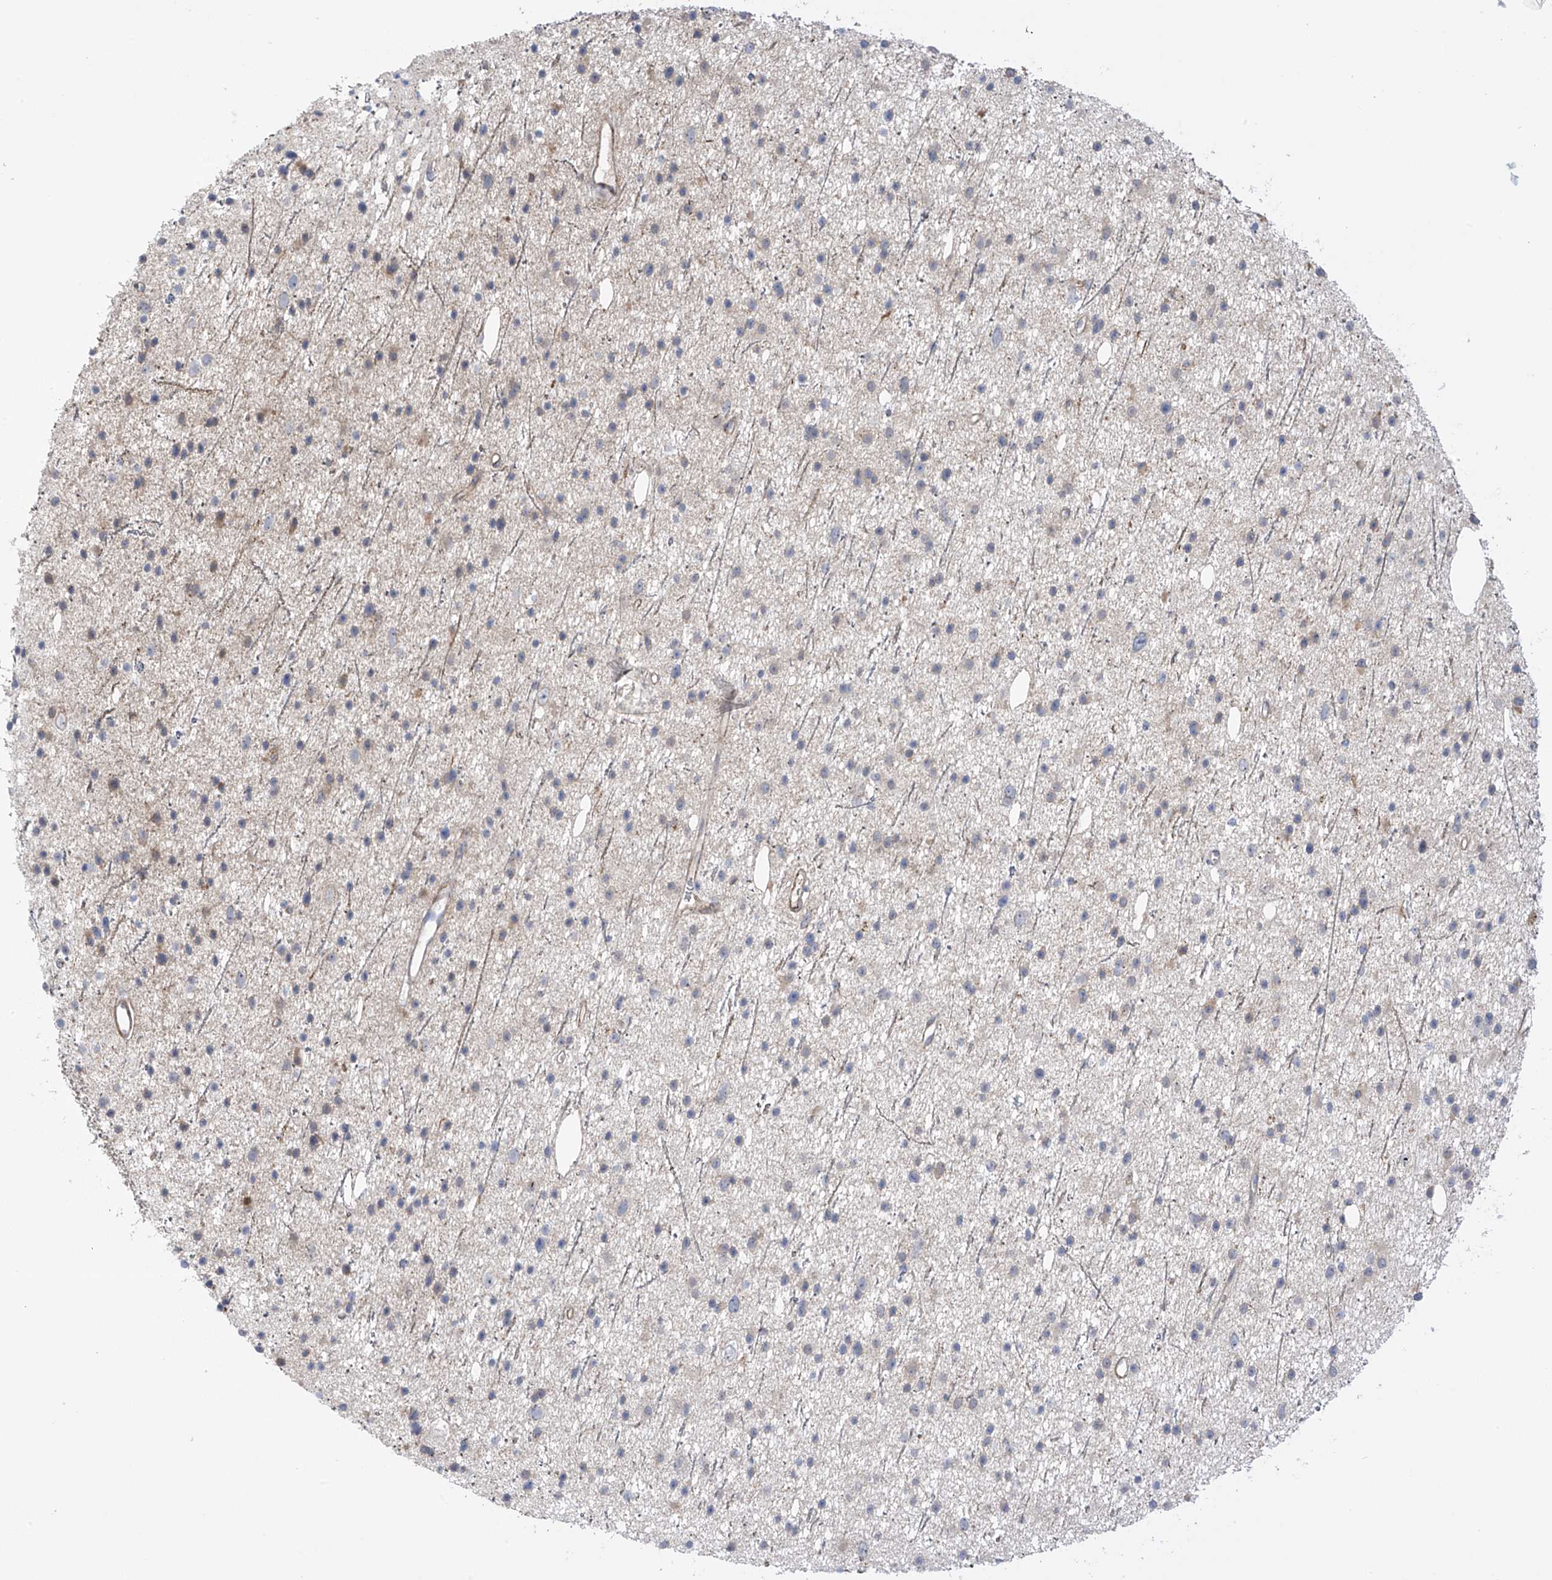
{"staining": {"intensity": "negative", "quantity": "none", "location": "none"}, "tissue": "glioma", "cell_type": "Tumor cells", "image_type": "cancer", "snomed": [{"axis": "morphology", "description": "Glioma, malignant, Low grade"}, {"axis": "topography", "description": "Cerebral cortex"}], "caption": "This is an immunohistochemistry histopathology image of glioma. There is no staining in tumor cells.", "gene": "ZNF641", "patient": {"sex": "female", "age": 39}}